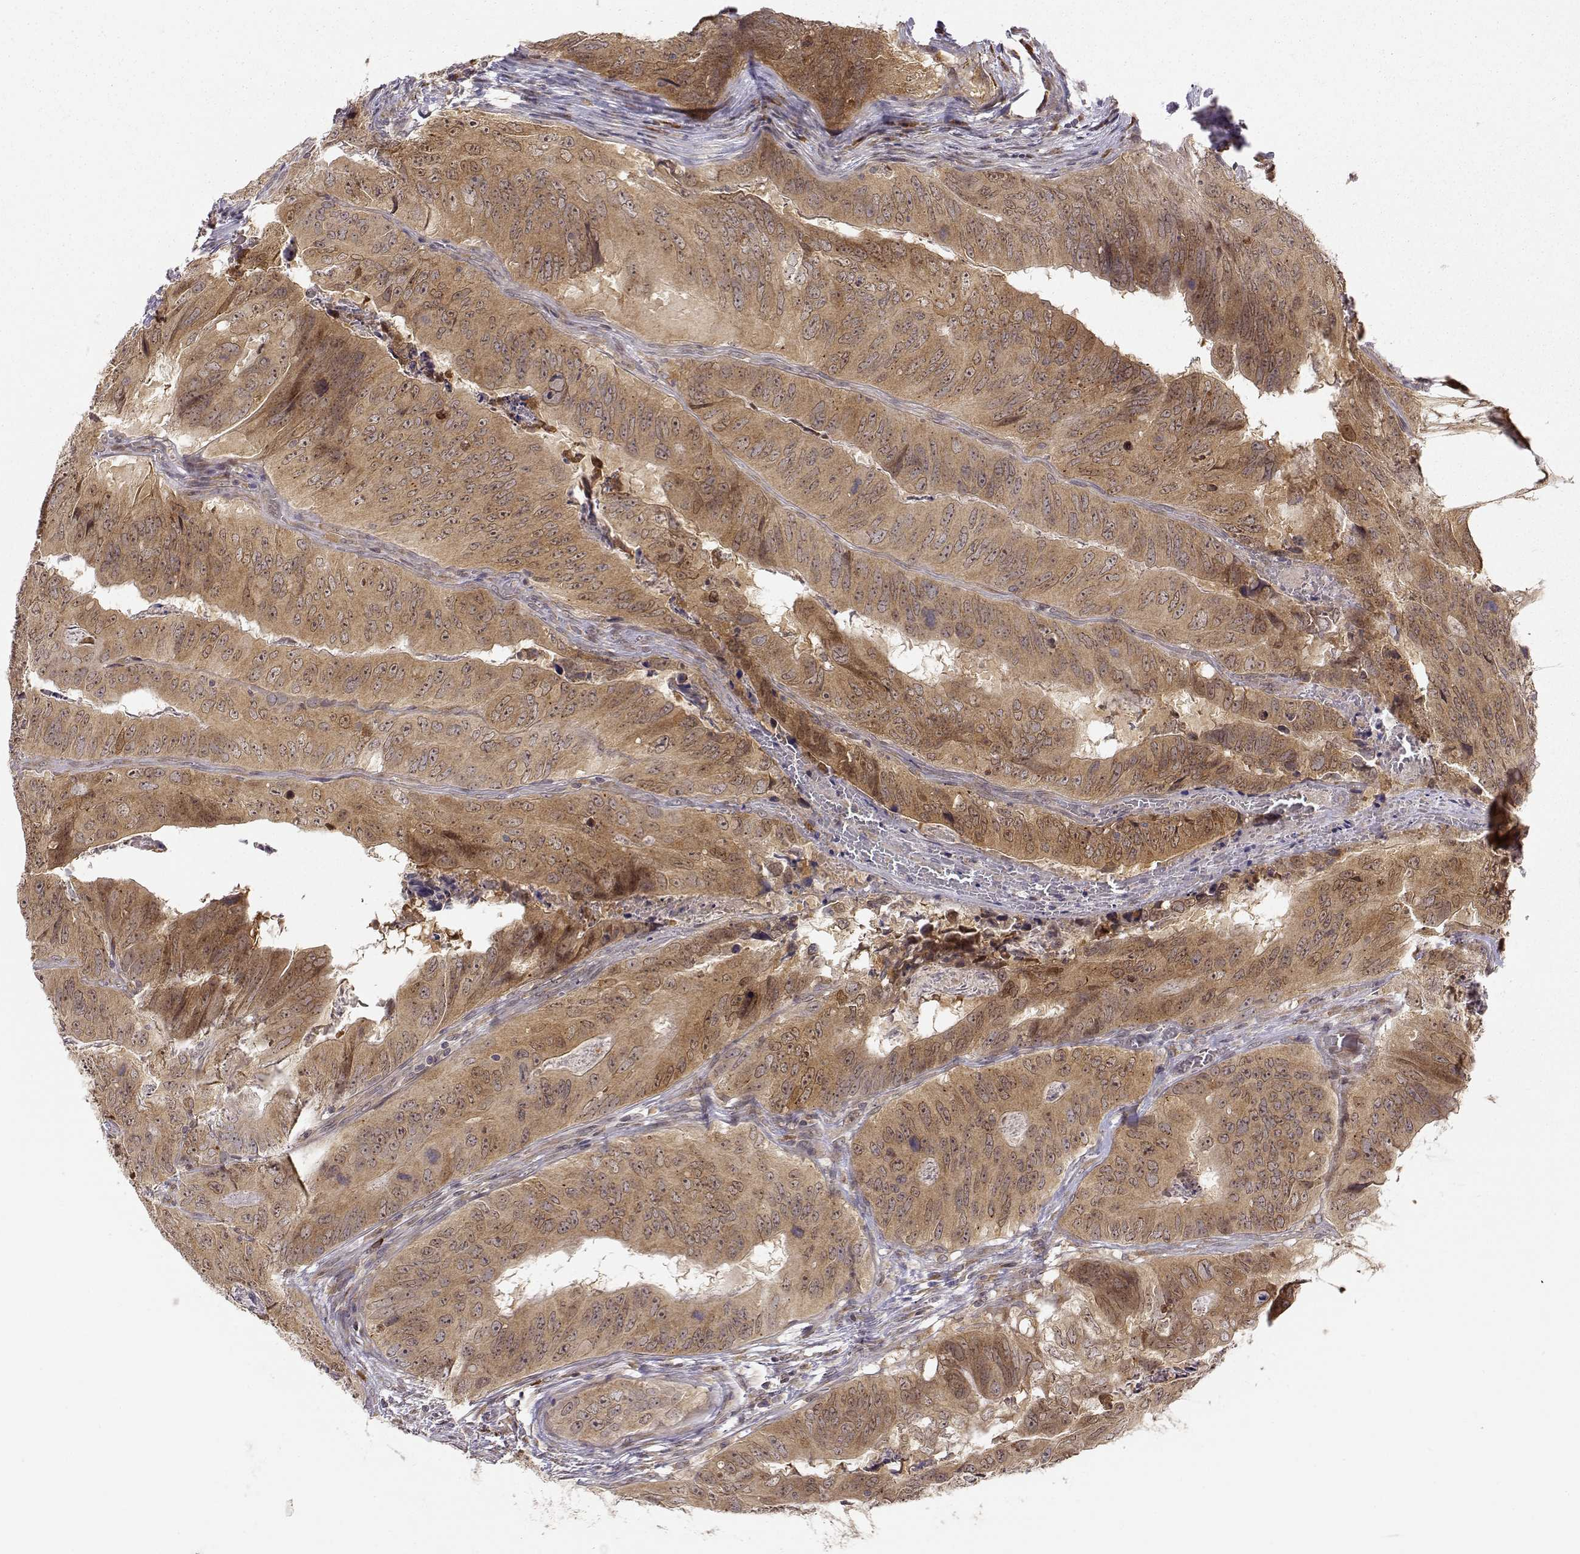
{"staining": {"intensity": "moderate", "quantity": ">75%", "location": "cytoplasmic/membranous"}, "tissue": "colorectal cancer", "cell_type": "Tumor cells", "image_type": "cancer", "snomed": [{"axis": "morphology", "description": "Adenocarcinoma, NOS"}, {"axis": "topography", "description": "Colon"}], "caption": "Moderate cytoplasmic/membranous expression is identified in approximately >75% of tumor cells in adenocarcinoma (colorectal). (IHC, brightfield microscopy, high magnification).", "gene": "ERGIC2", "patient": {"sex": "male", "age": 79}}